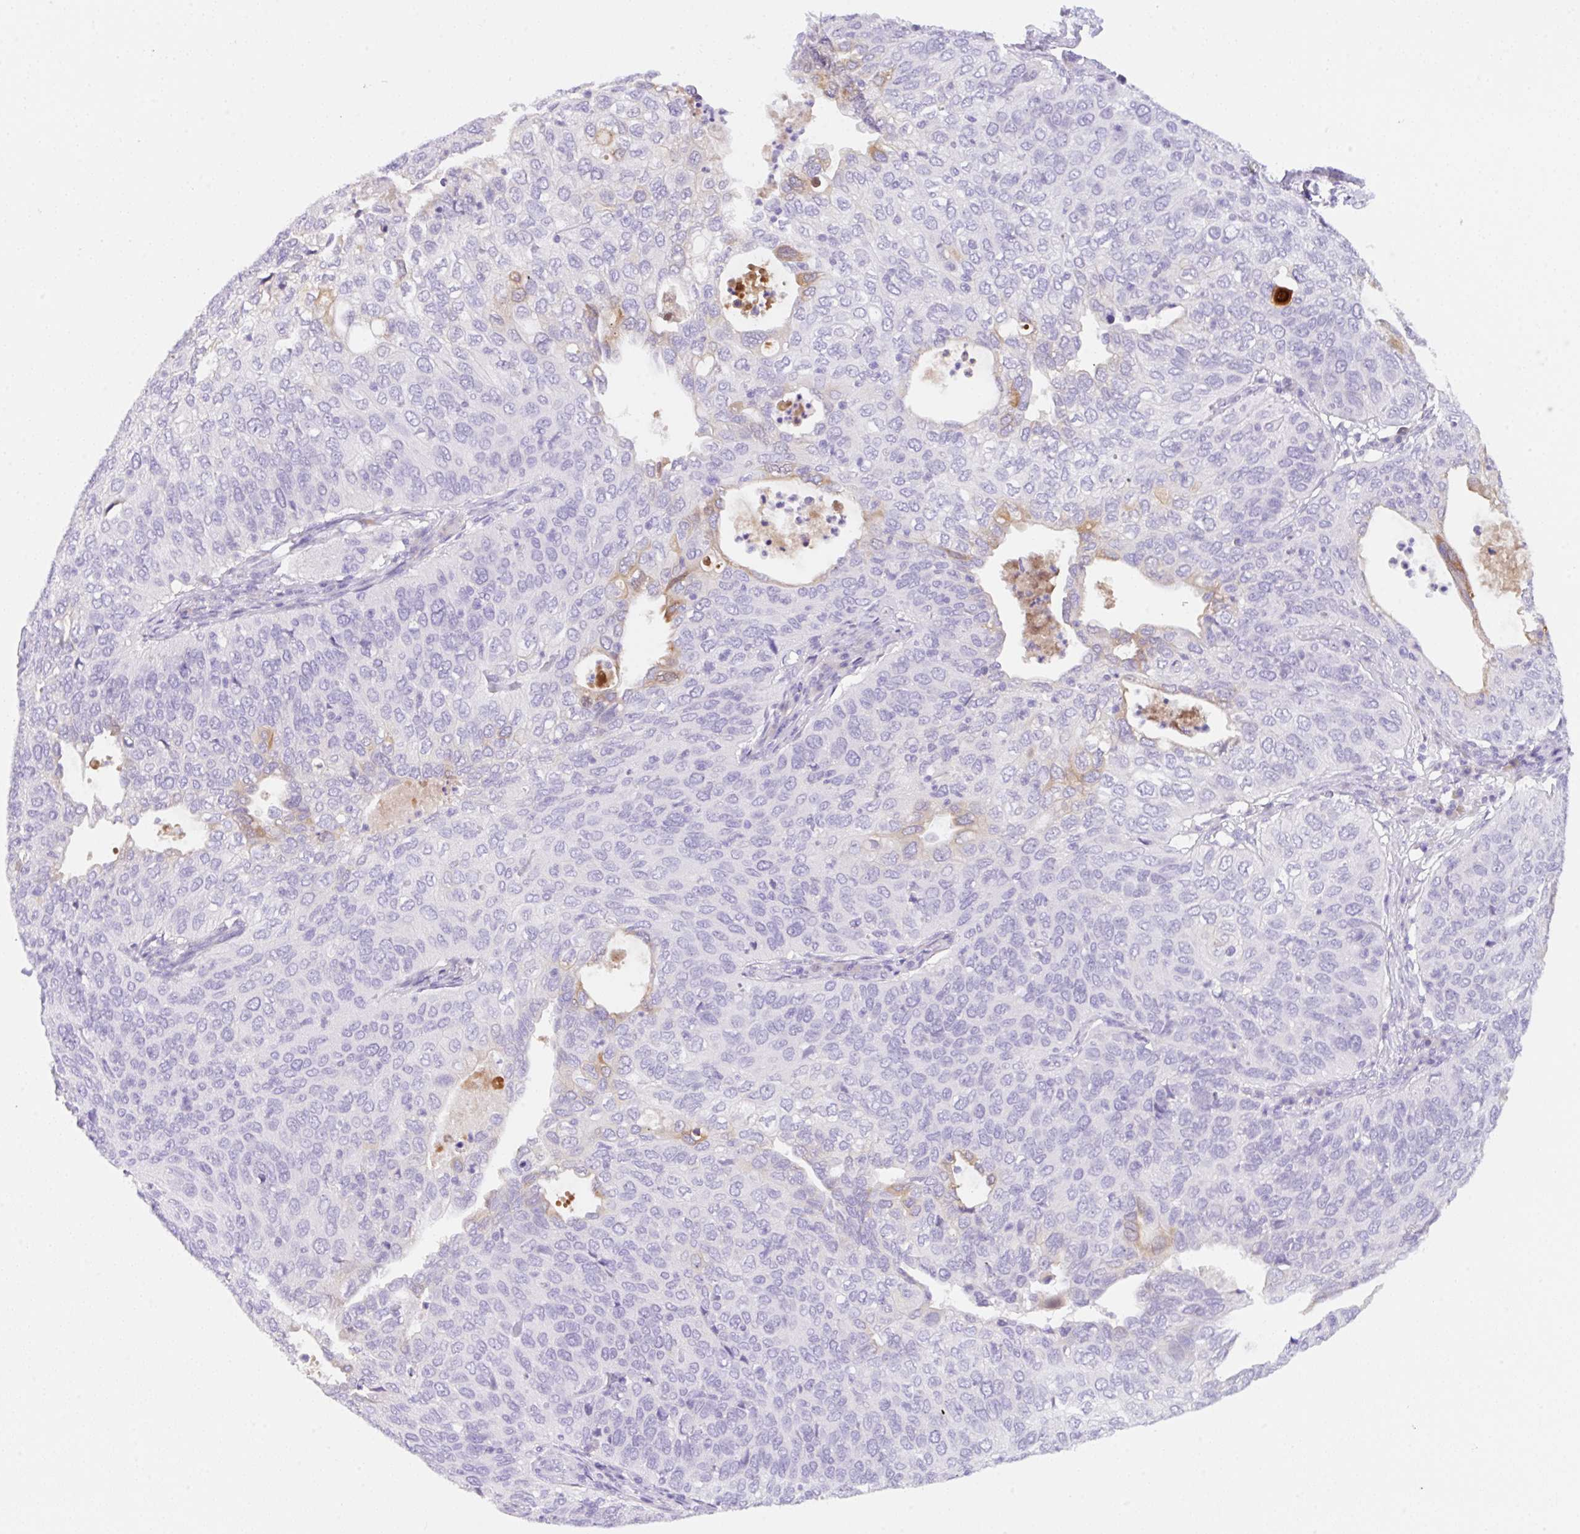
{"staining": {"intensity": "weak", "quantity": "<25%", "location": "cytoplasmic/membranous"}, "tissue": "cervical cancer", "cell_type": "Tumor cells", "image_type": "cancer", "snomed": [{"axis": "morphology", "description": "Squamous cell carcinoma, NOS"}, {"axis": "topography", "description": "Cervix"}], "caption": "This is an IHC image of human cervical cancer. There is no staining in tumor cells.", "gene": "KLK8", "patient": {"sex": "female", "age": 36}}